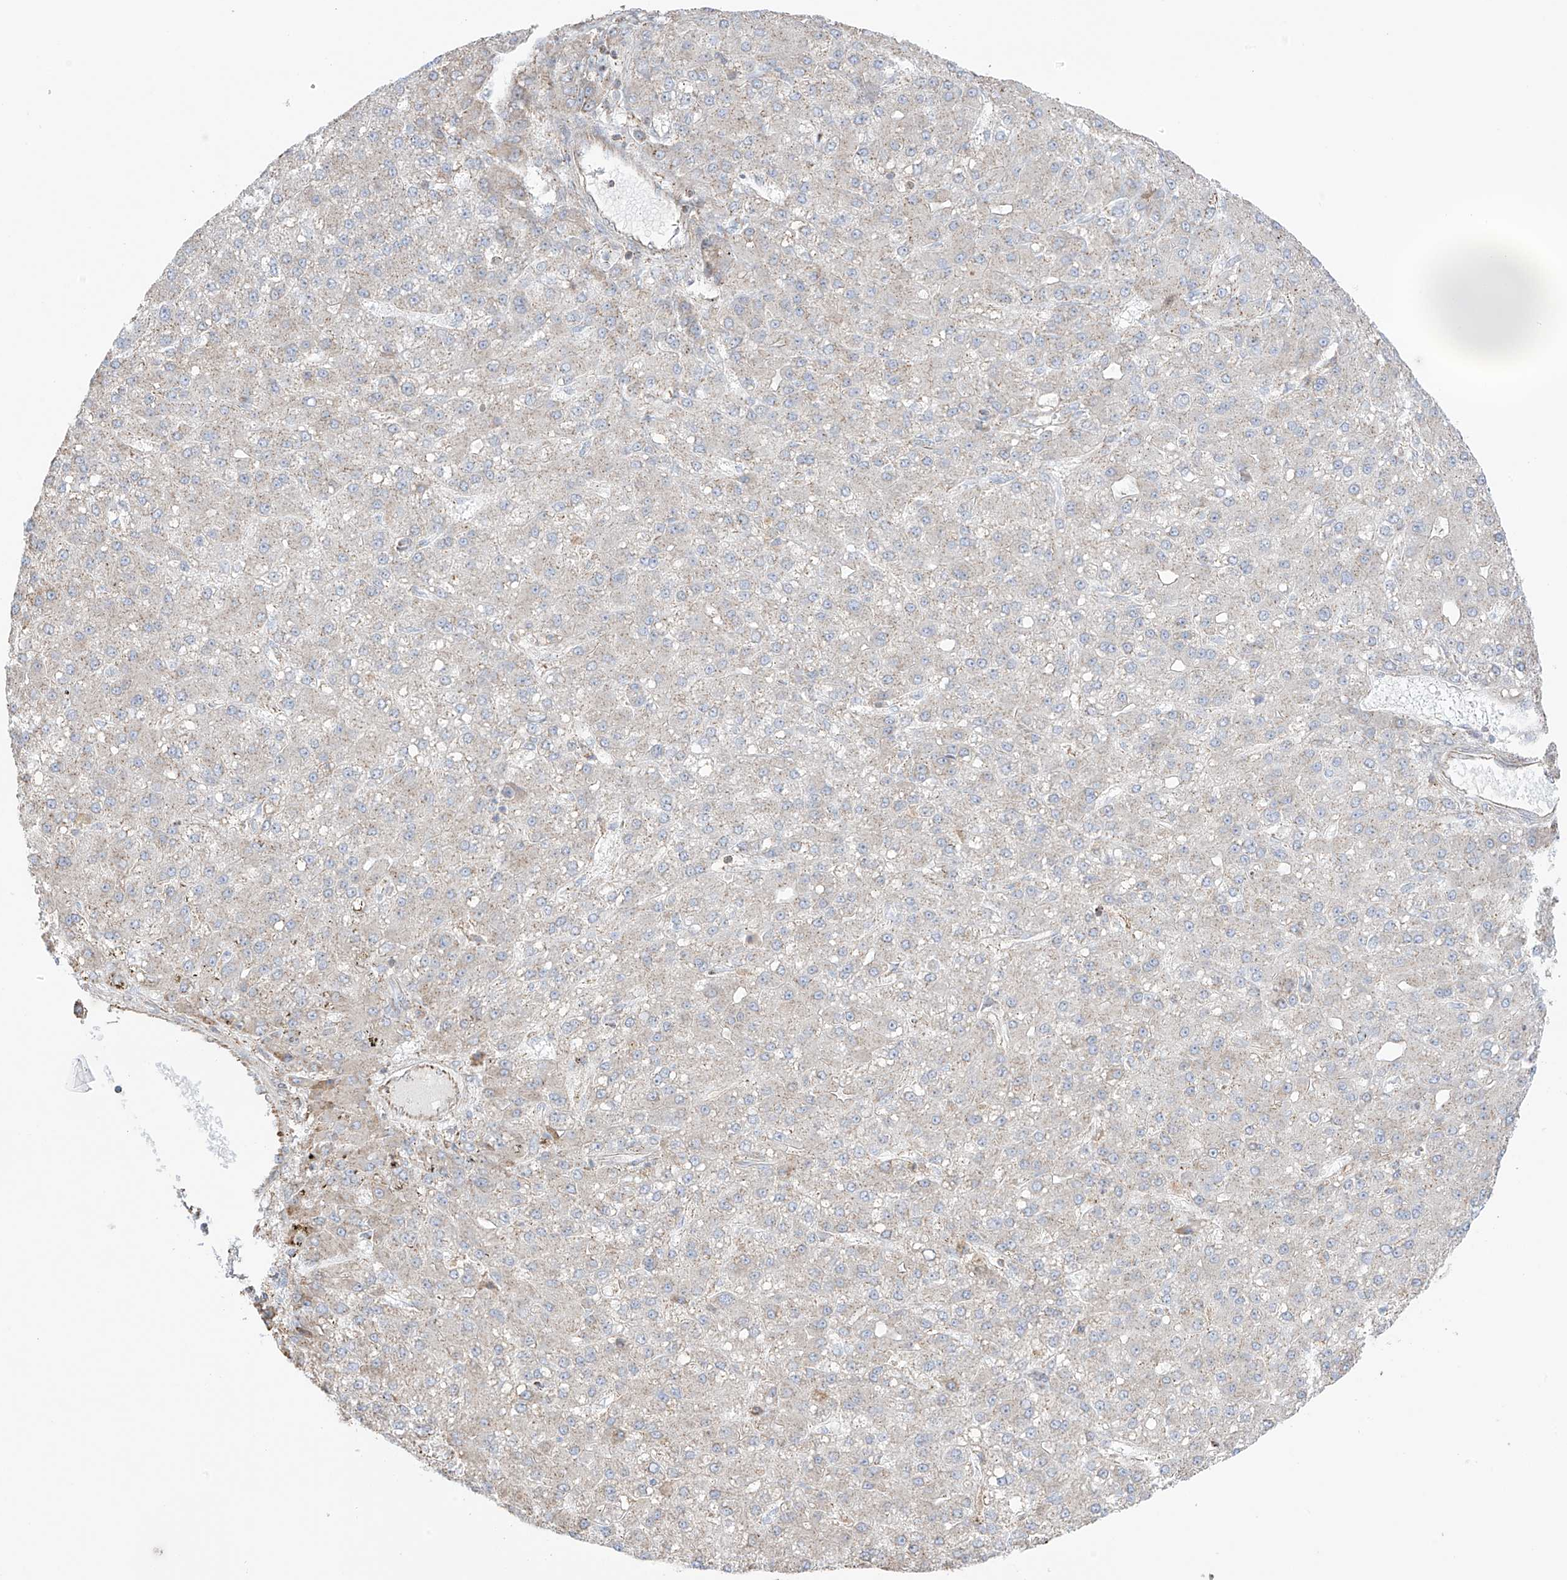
{"staining": {"intensity": "weak", "quantity": "25%-75%", "location": "cytoplasmic/membranous"}, "tissue": "liver cancer", "cell_type": "Tumor cells", "image_type": "cancer", "snomed": [{"axis": "morphology", "description": "Carcinoma, Hepatocellular, NOS"}, {"axis": "topography", "description": "Liver"}], "caption": "The immunohistochemical stain labels weak cytoplasmic/membranous positivity in tumor cells of liver cancer (hepatocellular carcinoma) tissue.", "gene": "XKR3", "patient": {"sex": "male", "age": 67}}